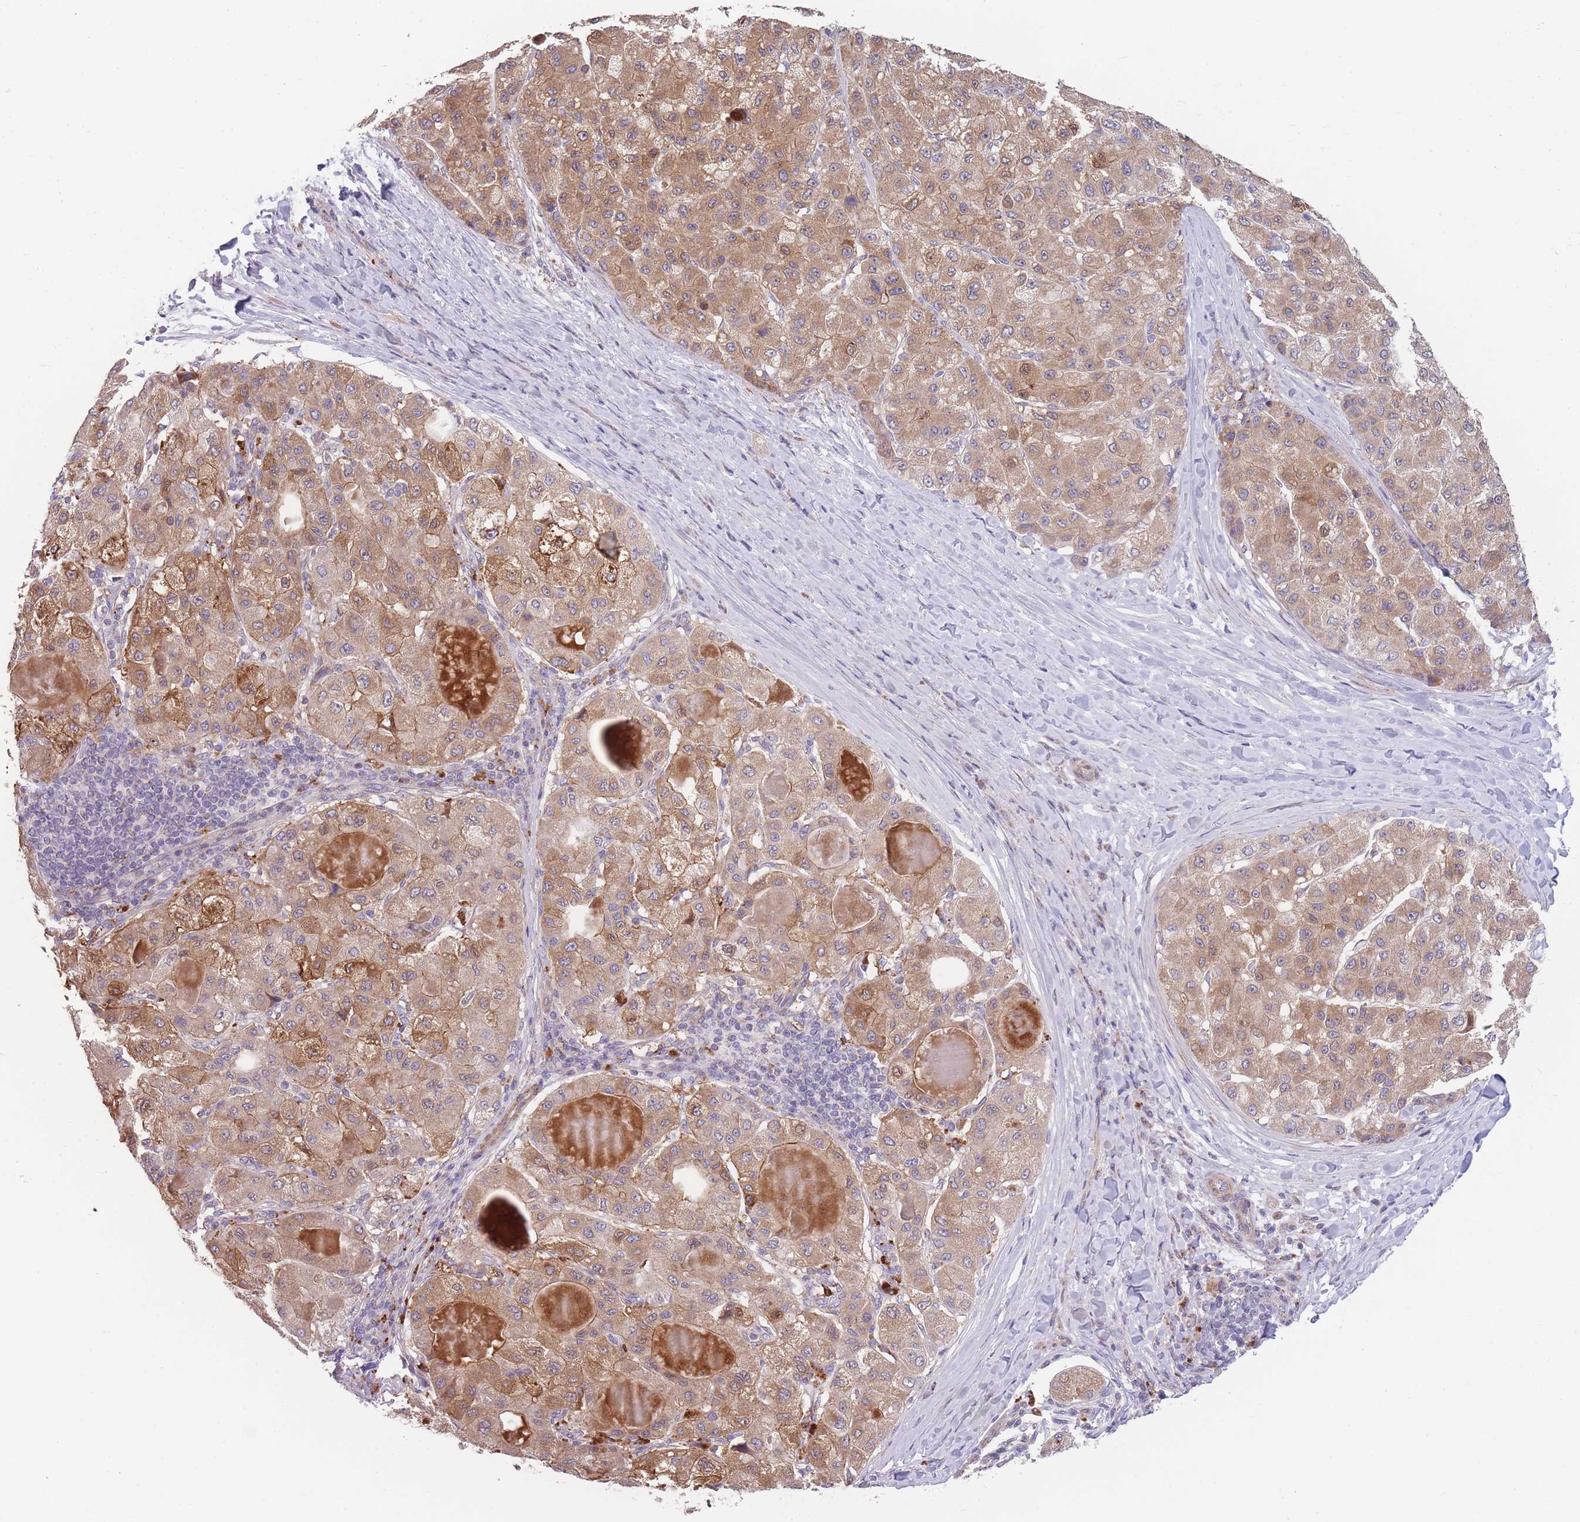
{"staining": {"intensity": "moderate", "quantity": ">75%", "location": "cytoplasmic/membranous"}, "tissue": "liver cancer", "cell_type": "Tumor cells", "image_type": "cancer", "snomed": [{"axis": "morphology", "description": "Carcinoma, Hepatocellular, NOS"}, {"axis": "topography", "description": "Liver"}], "caption": "The immunohistochemical stain labels moderate cytoplasmic/membranous expression in tumor cells of hepatocellular carcinoma (liver) tissue.", "gene": "SMPD4", "patient": {"sex": "male", "age": 80}}